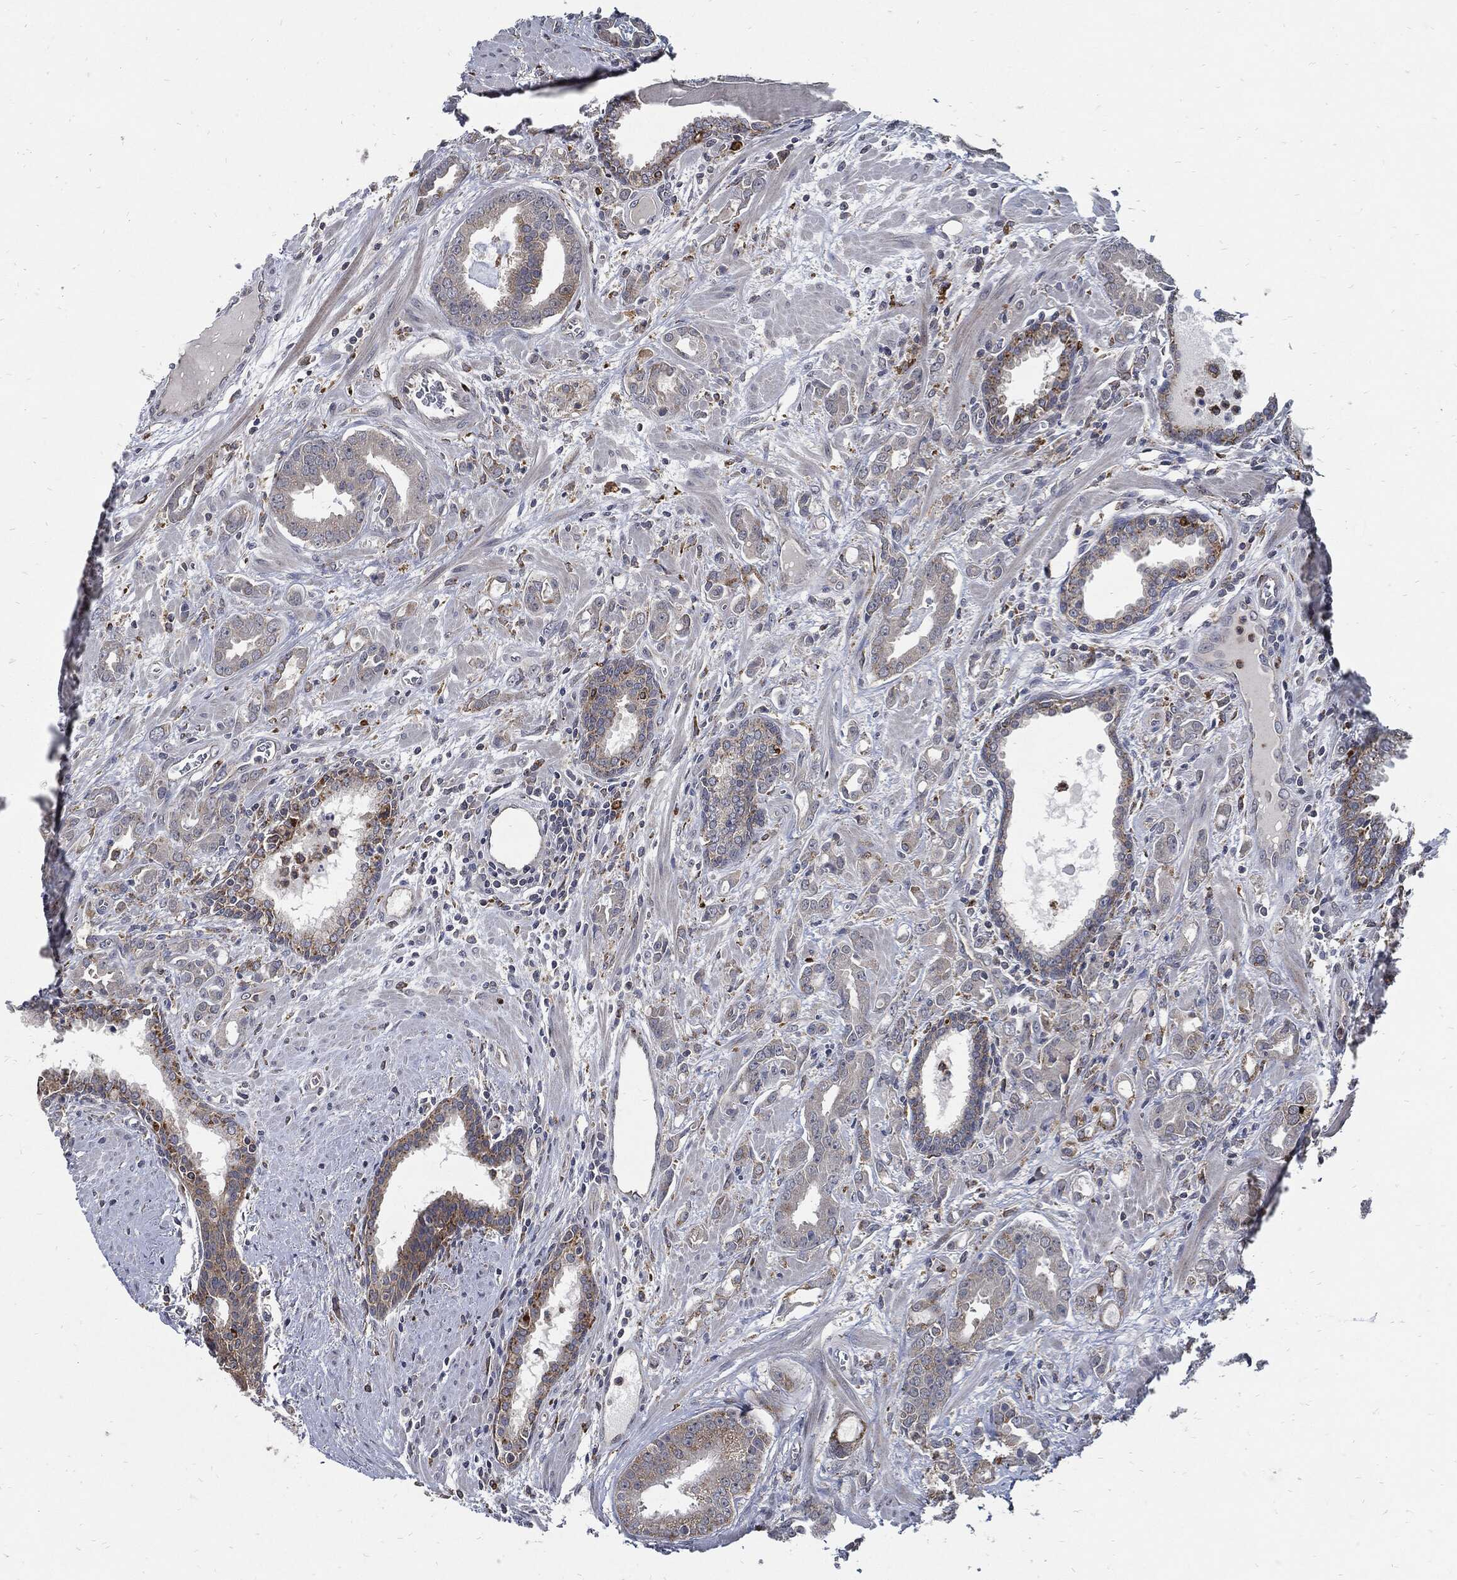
{"staining": {"intensity": "weak", "quantity": "<25%", "location": "cytoplasmic/membranous"}, "tissue": "prostate cancer", "cell_type": "Tumor cells", "image_type": "cancer", "snomed": [{"axis": "morphology", "description": "Adenocarcinoma, NOS"}, {"axis": "topography", "description": "Prostate"}], "caption": "The immunohistochemistry (IHC) histopathology image has no significant staining in tumor cells of prostate cancer tissue. (Brightfield microscopy of DAB IHC at high magnification).", "gene": "SLC31A2", "patient": {"sex": "male", "age": 57}}